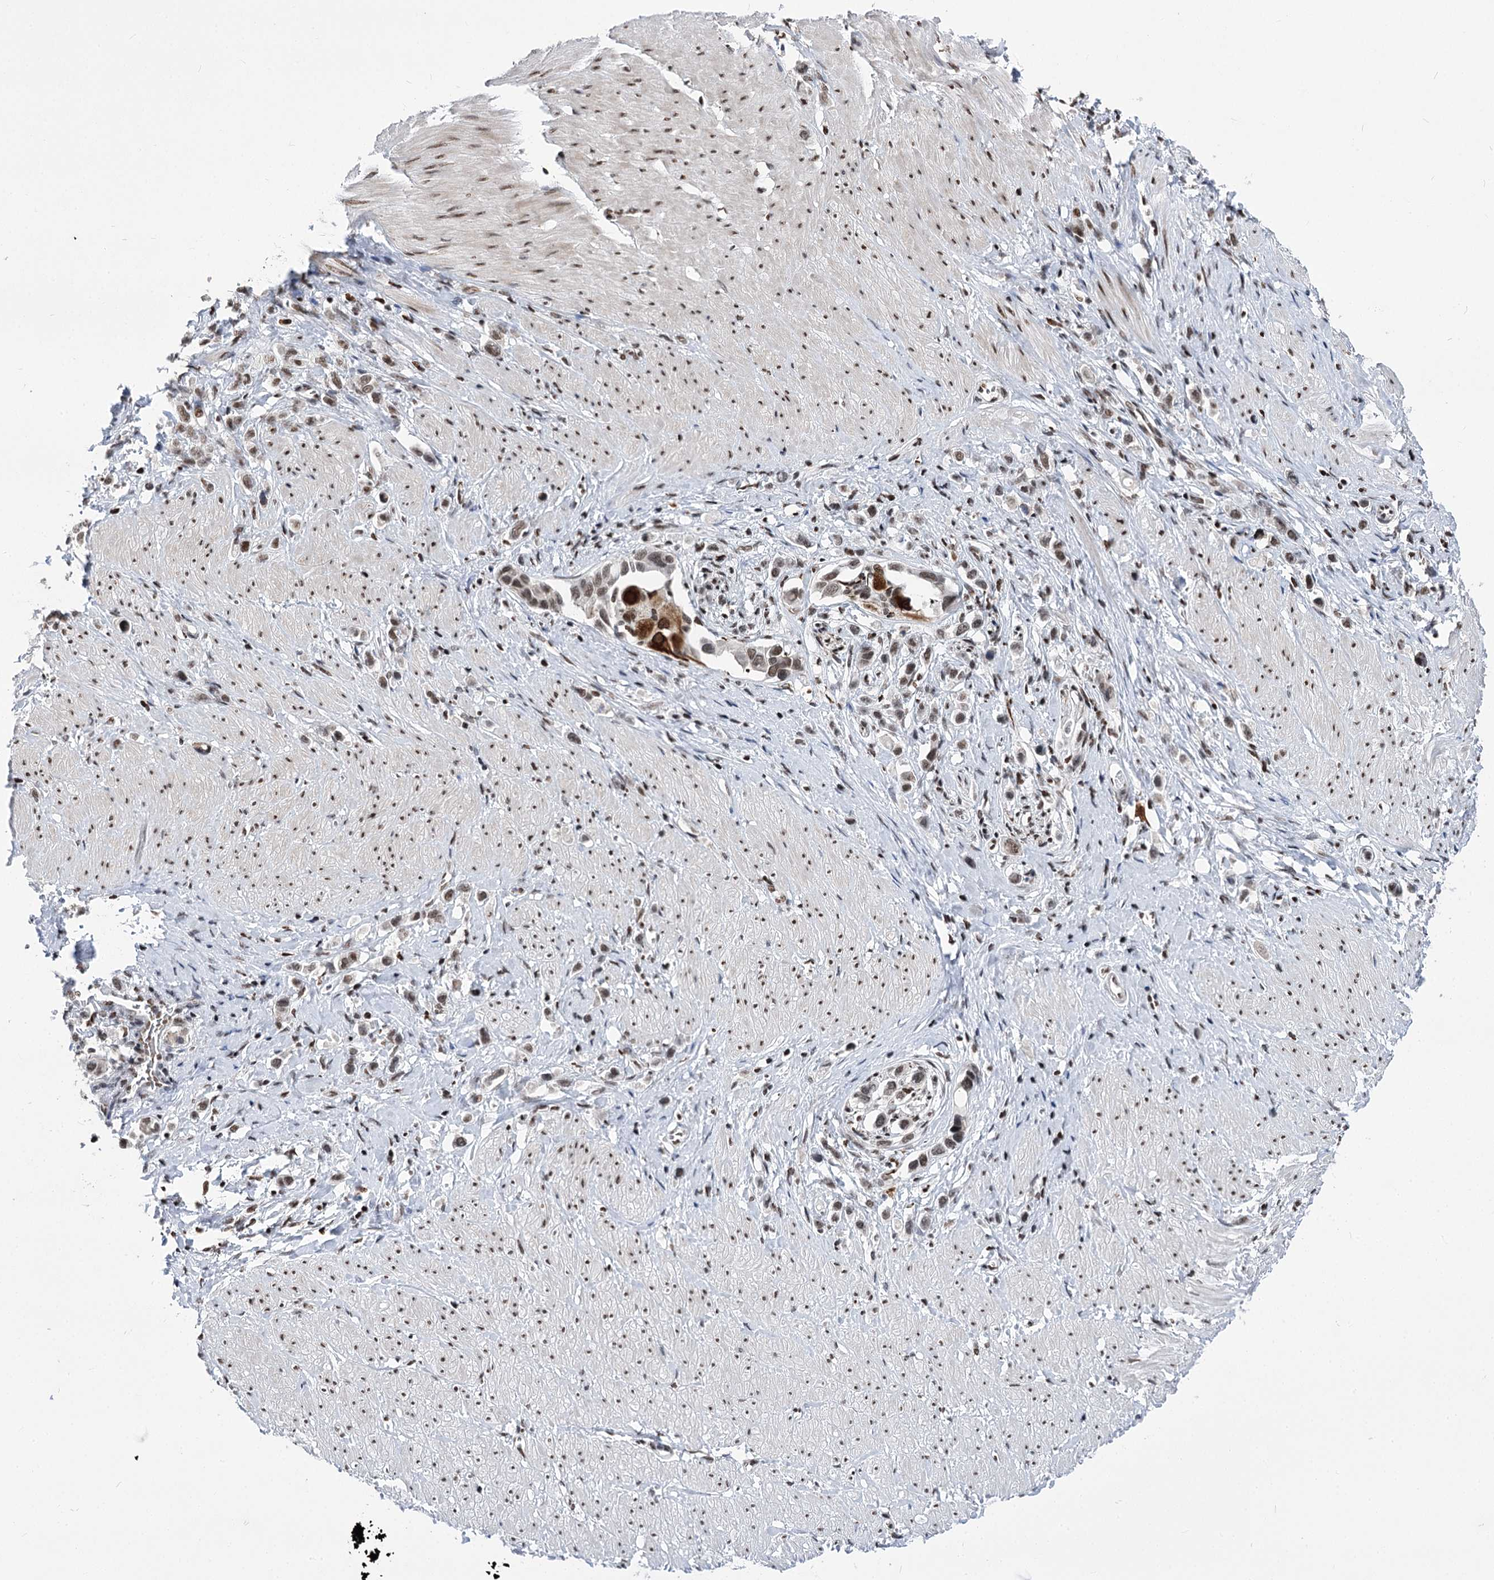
{"staining": {"intensity": "weak", "quantity": ">75%", "location": "nuclear"}, "tissue": "stomach cancer", "cell_type": "Tumor cells", "image_type": "cancer", "snomed": [{"axis": "morphology", "description": "Normal tissue, NOS"}, {"axis": "morphology", "description": "Adenocarcinoma, NOS"}, {"axis": "topography", "description": "Stomach, upper"}, {"axis": "topography", "description": "Stomach"}], "caption": "Weak nuclear staining is identified in approximately >75% of tumor cells in adenocarcinoma (stomach).", "gene": "POU4F3", "patient": {"sex": "female", "age": 65}}